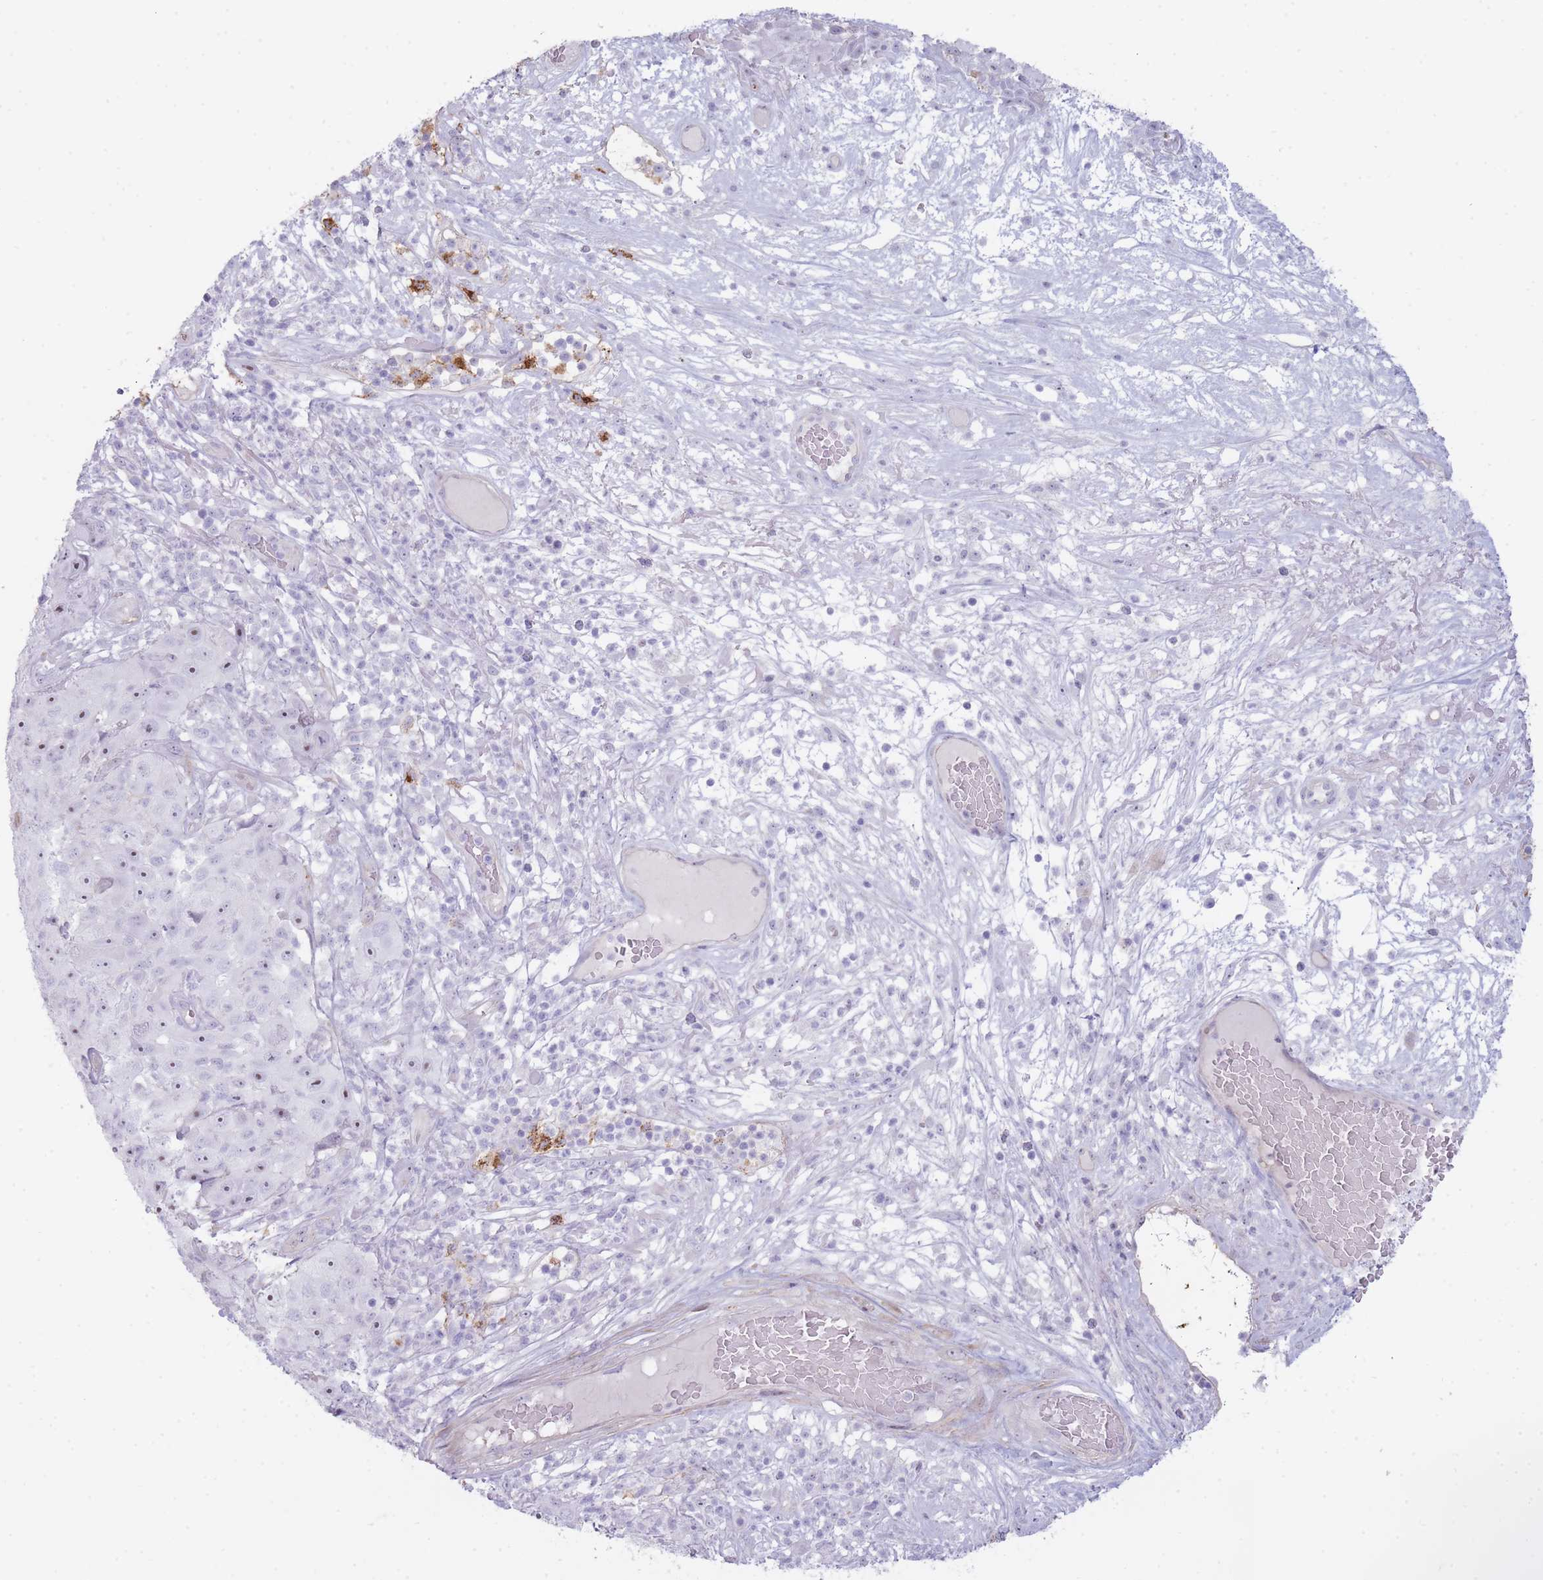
{"staining": {"intensity": "moderate", "quantity": ">75%", "location": "nuclear"}, "tissue": "skin cancer", "cell_type": "Tumor cells", "image_type": "cancer", "snomed": [{"axis": "morphology", "description": "Squamous cell carcinoma, NOS"}, {"axis": "topography", "description": "Skin"}], "caption": "High-magnification brightfield microscopy of skin cancer (squamous cell carcinoma) stained with DAB (brown) and counterstained with hematoxylin (blue). tumor cells exhibit moderate nuclear positivity is appreciated in approximately>75% of cells.", "gene": "UTP14A", "patient": {"sex": "female", "age": 87}}